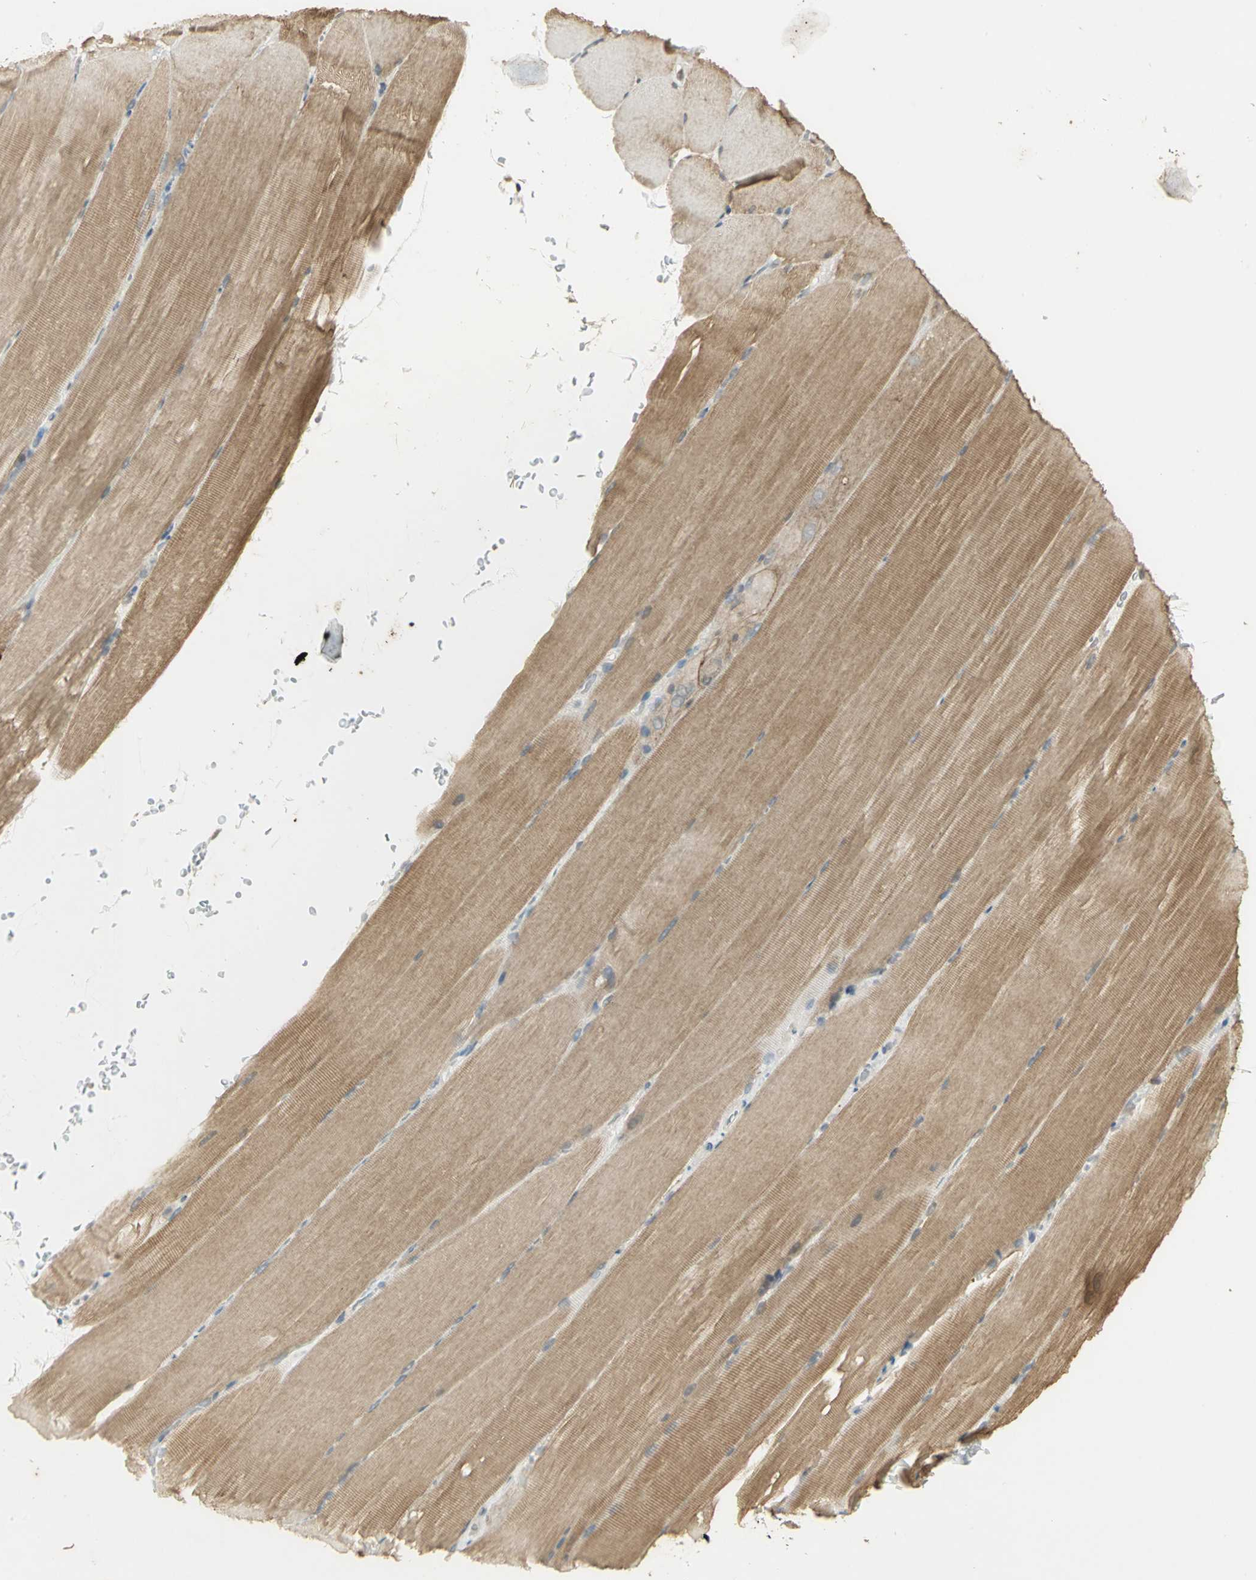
{"staining": {"intensity": "moderate", "quantity": ">75%", "location": "cytoplasmic/membranous"}, "tissue": "skeletal muscle", "cell_type": "Myocytes", "image_type": "normal", "snomed": [{"axis": "morphology", "description": "Normal tissue, NOS"}, {"axis": "topography", "description": "Skeletal muscle"}, {"axis": "topography", "description": "Parathyroid gland"}], "caption": "Benign skeletal muscle was stained to show a protein in brown. There is medium levels of moderate cytoplasmic/membranous staining in about >75% of myocytes.", "gene": "IL16", "patient": {"sex": "female", "age": 37}}